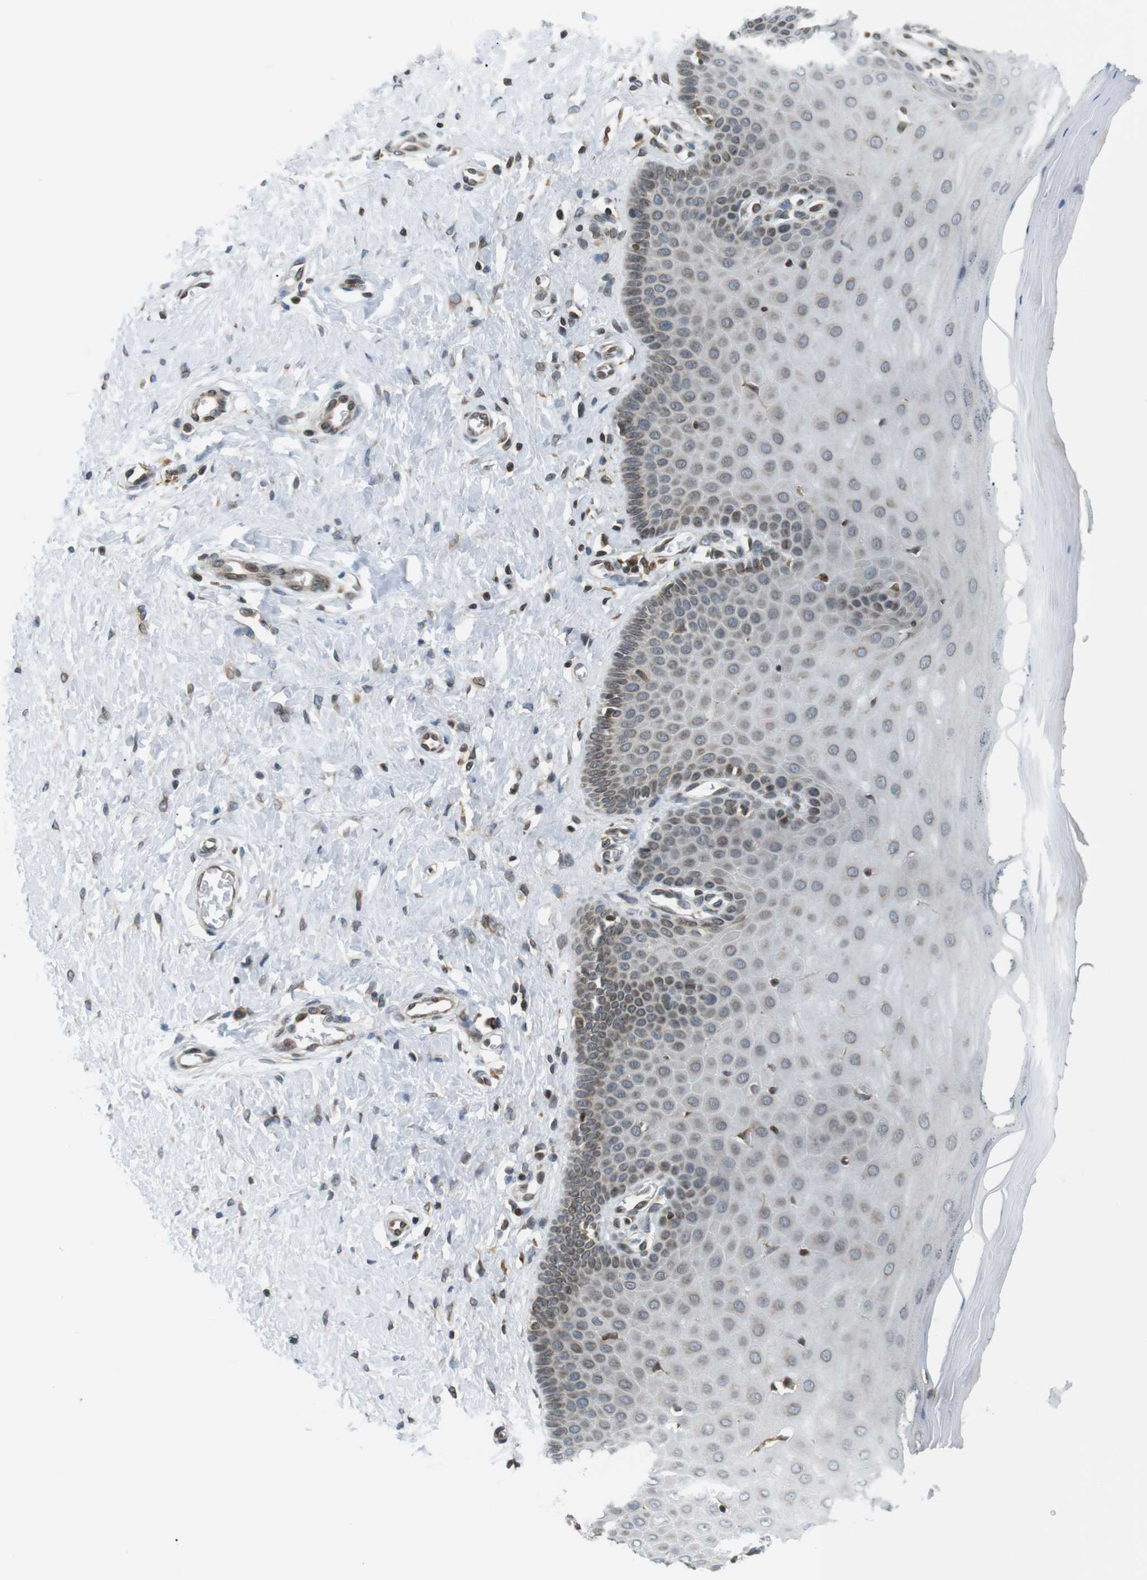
{"staining": {"intensity": "weak", "quantity": "25%-75%", "location": "cytoplasmic/membranous,nuclear"}, "tissue": "cervix", "cell_type": "Squamous epithelial cells", "image_type": "normal", "snomed": [{"axis": "morphology", "description": "Normal tissue, NOS"}, {"axis": "topography", "description": "Cervix"}], "caption": "Cervix stained for a protein (brown) exhibits weak cytoplasmic/membranous,nuclear positive positivity in about 25%-75% of squamous epithelial cells.", "gene": "TMX4", "patient": {"sex": "female", "age": 55}}